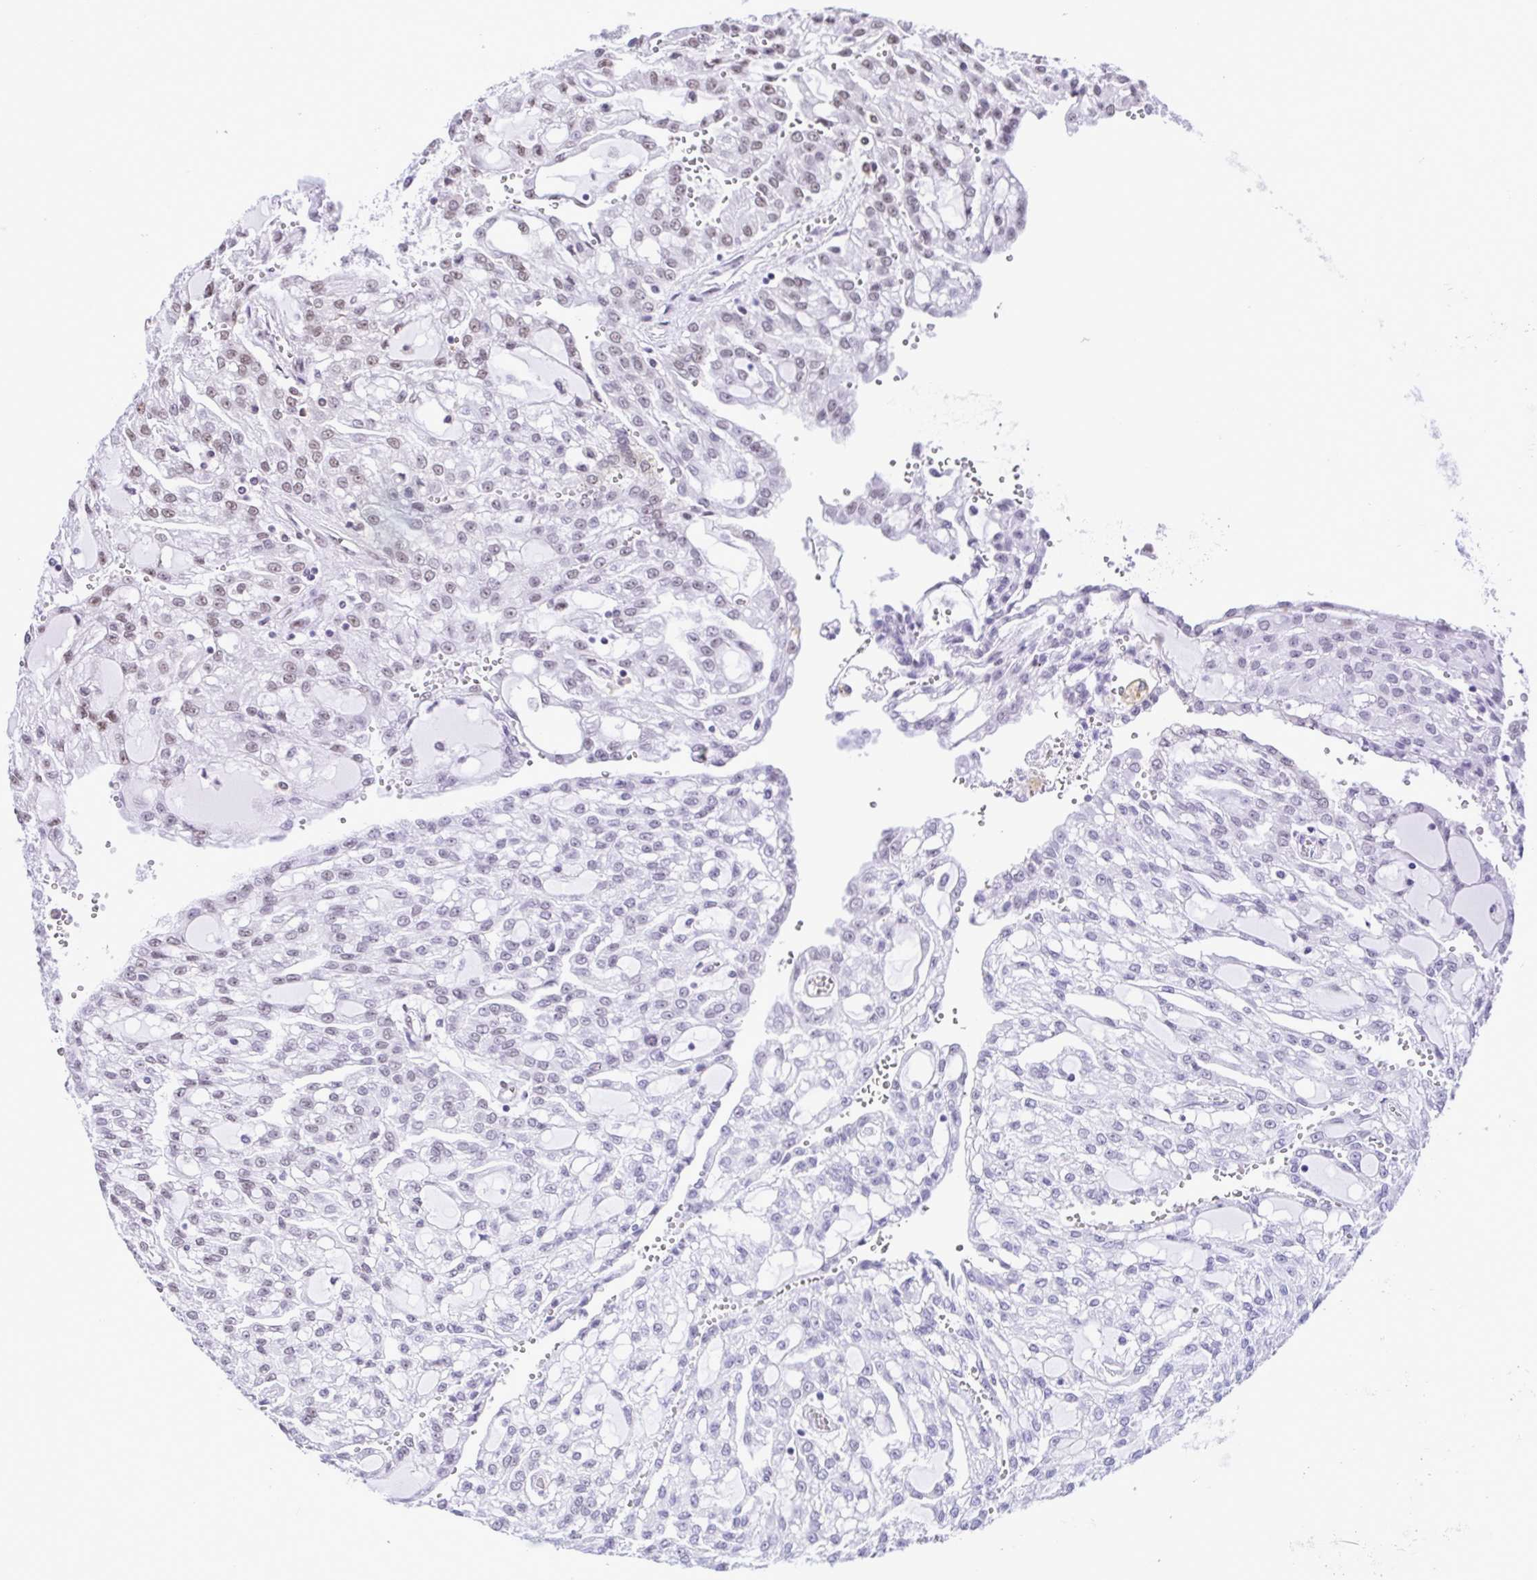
{"staining": {"intensity": "moderate", "quantity": "25%-75%", "location": "nuclear"}, "tissue": "renal cancer", "cell_type": "Tumor cells", "image_type": "cancer", "snomed": [{"axis": "morphology", "description": "Adenocarcinoma, NOS"}, {"axis": "topography", "description": "Kidney"}], "caption": "Tumor cells exhibit medium levels of moderate nuclear expression in about 25%-75% of cells in adenocarcinoma (renal).", "gene": "TRIM28", "patient": {"sex": "male", "age": 63}}